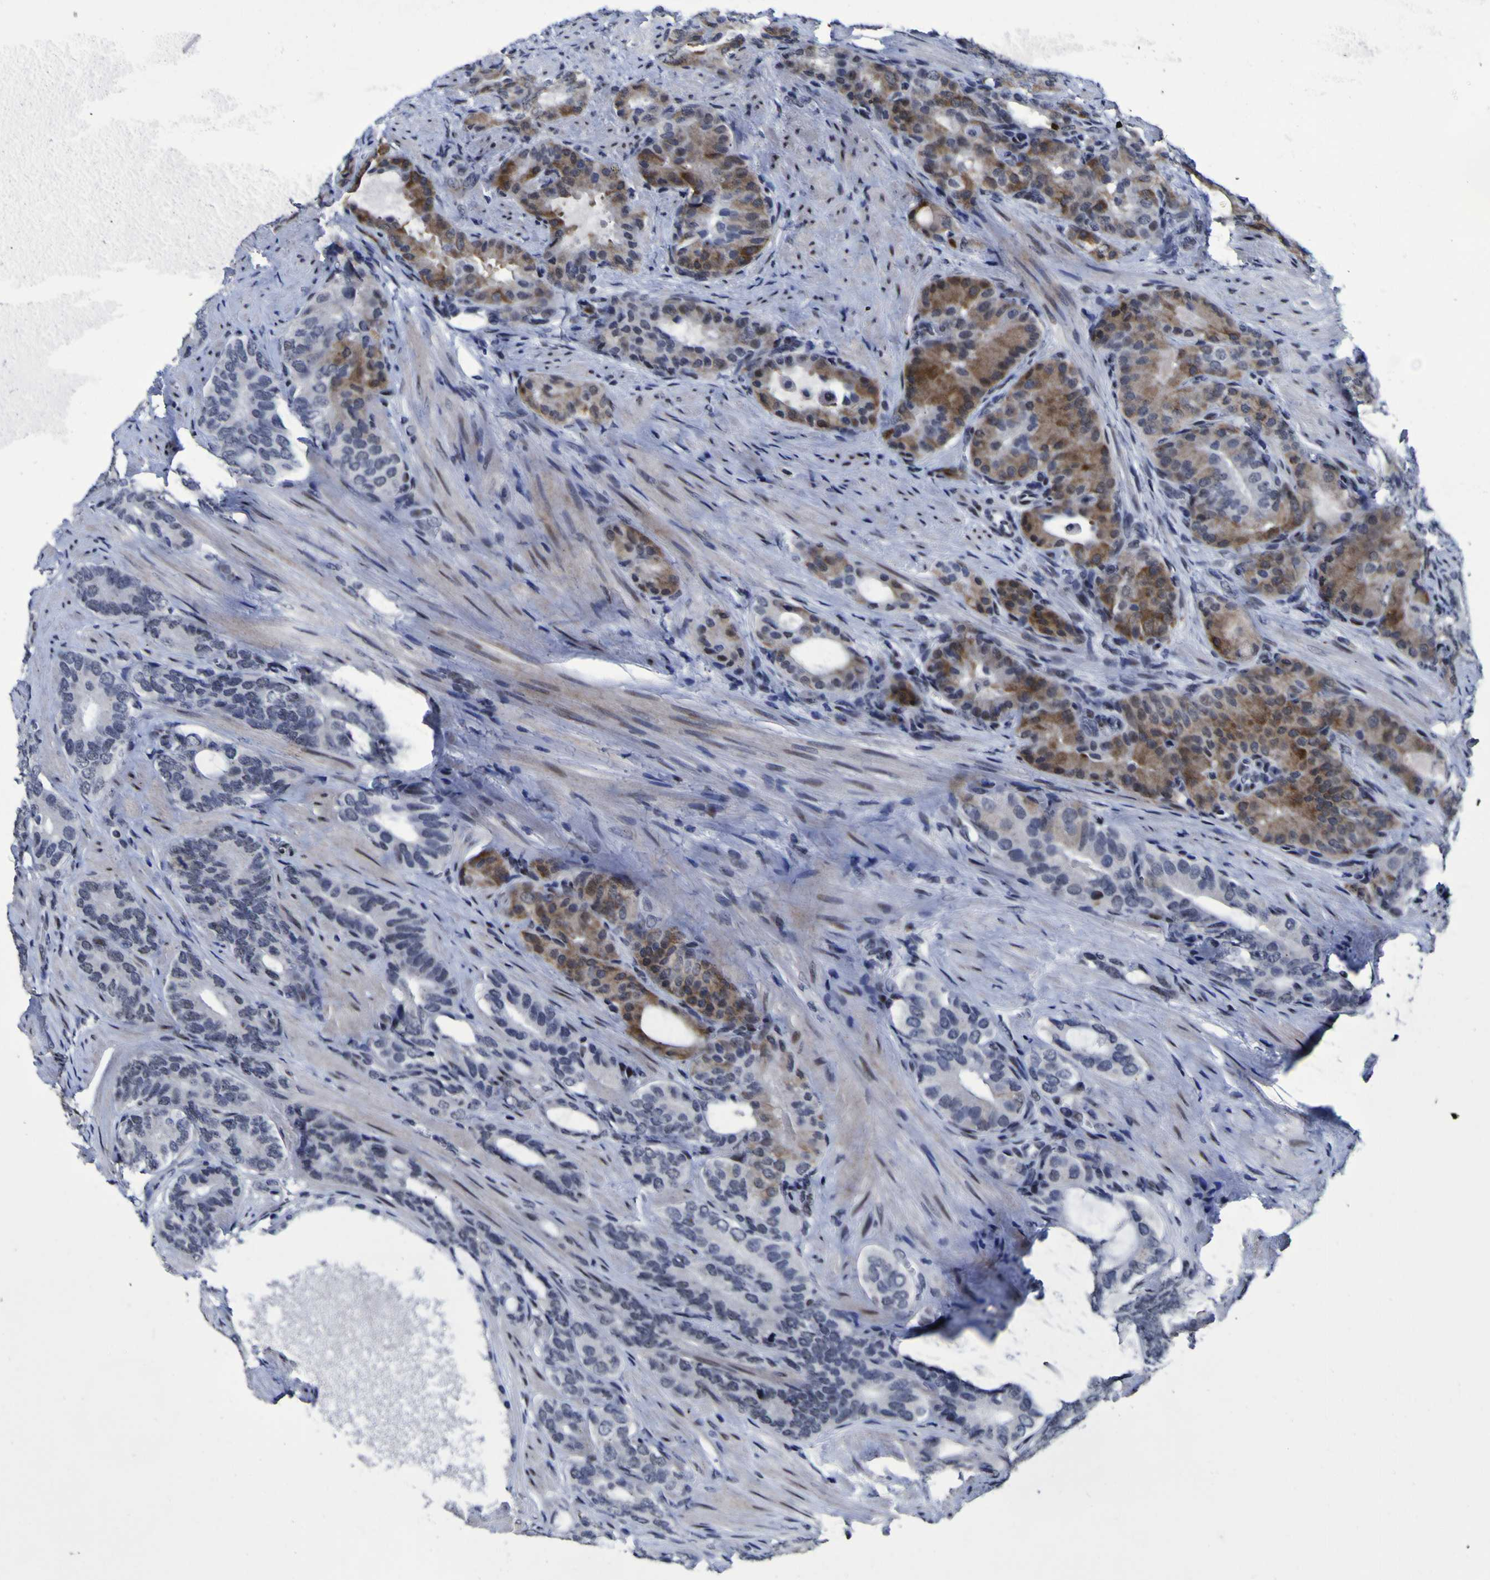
{"staining": {"intensity": "moderate", "quantity": "25%-75%", "location": "cytoplasmic/membranous"}, "tissue": "prostate cancer", "cell_type": "Tumor cells", "image_type": "cancer", "snomed": [{"axis": "morphology", "description": "Adenocarcinoma, Low grade"}, {"axis": "topography", "description": "Prostate"}], "caption": "Immunohistochemical staining of human prostate cancer shows medium levels of moderate cytoplasmic/membranous positivity in about 25%-75% of tumor cells.", "gene": "MBD3", "patient": {"sex": "male", "age": 63}}